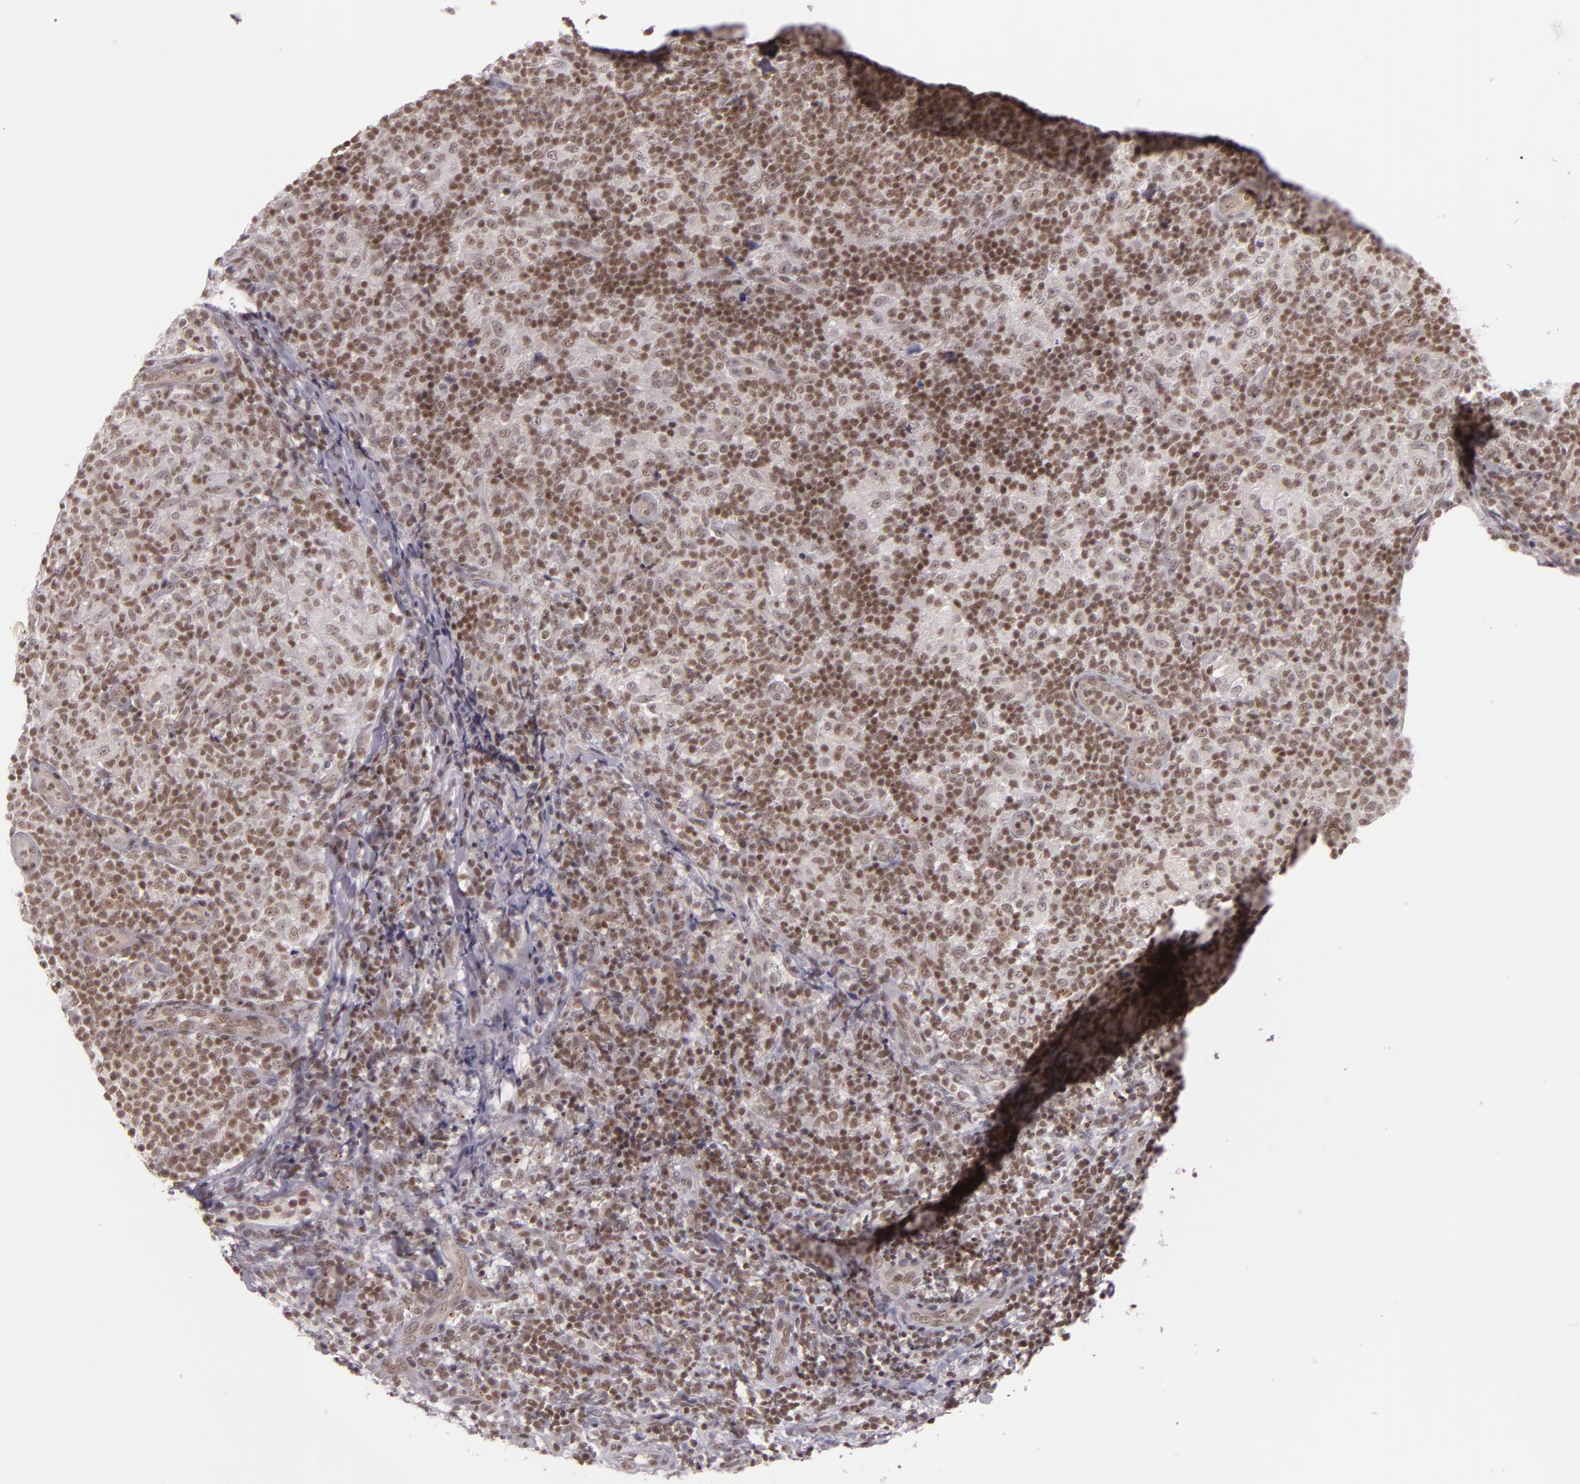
{"staining": {"intensity": "moderate", "quantity": ">75%", "location": "nuclear"}, "tissue": "lymph node", "cell_type": "Germinal center cells", "image_type": "normal", "snomed": [{"axis": "morphology", "description": "Normal tissue, NOS"}, {"axis": "morphology", "description": "Inflammation, NOS"}, {"axis": "topography", "description": "Lymph node"}], "caption": "High-magnification brightfield microscopy of benign lymph node stained with DAB (brown) and counterstained with hematoxylin (blue). germinal center cells exhibit moderate nuclear expression is seen in about>75% of cells.", "gene": "ZFX", "patient": {"sex": "male", "age": 46}}